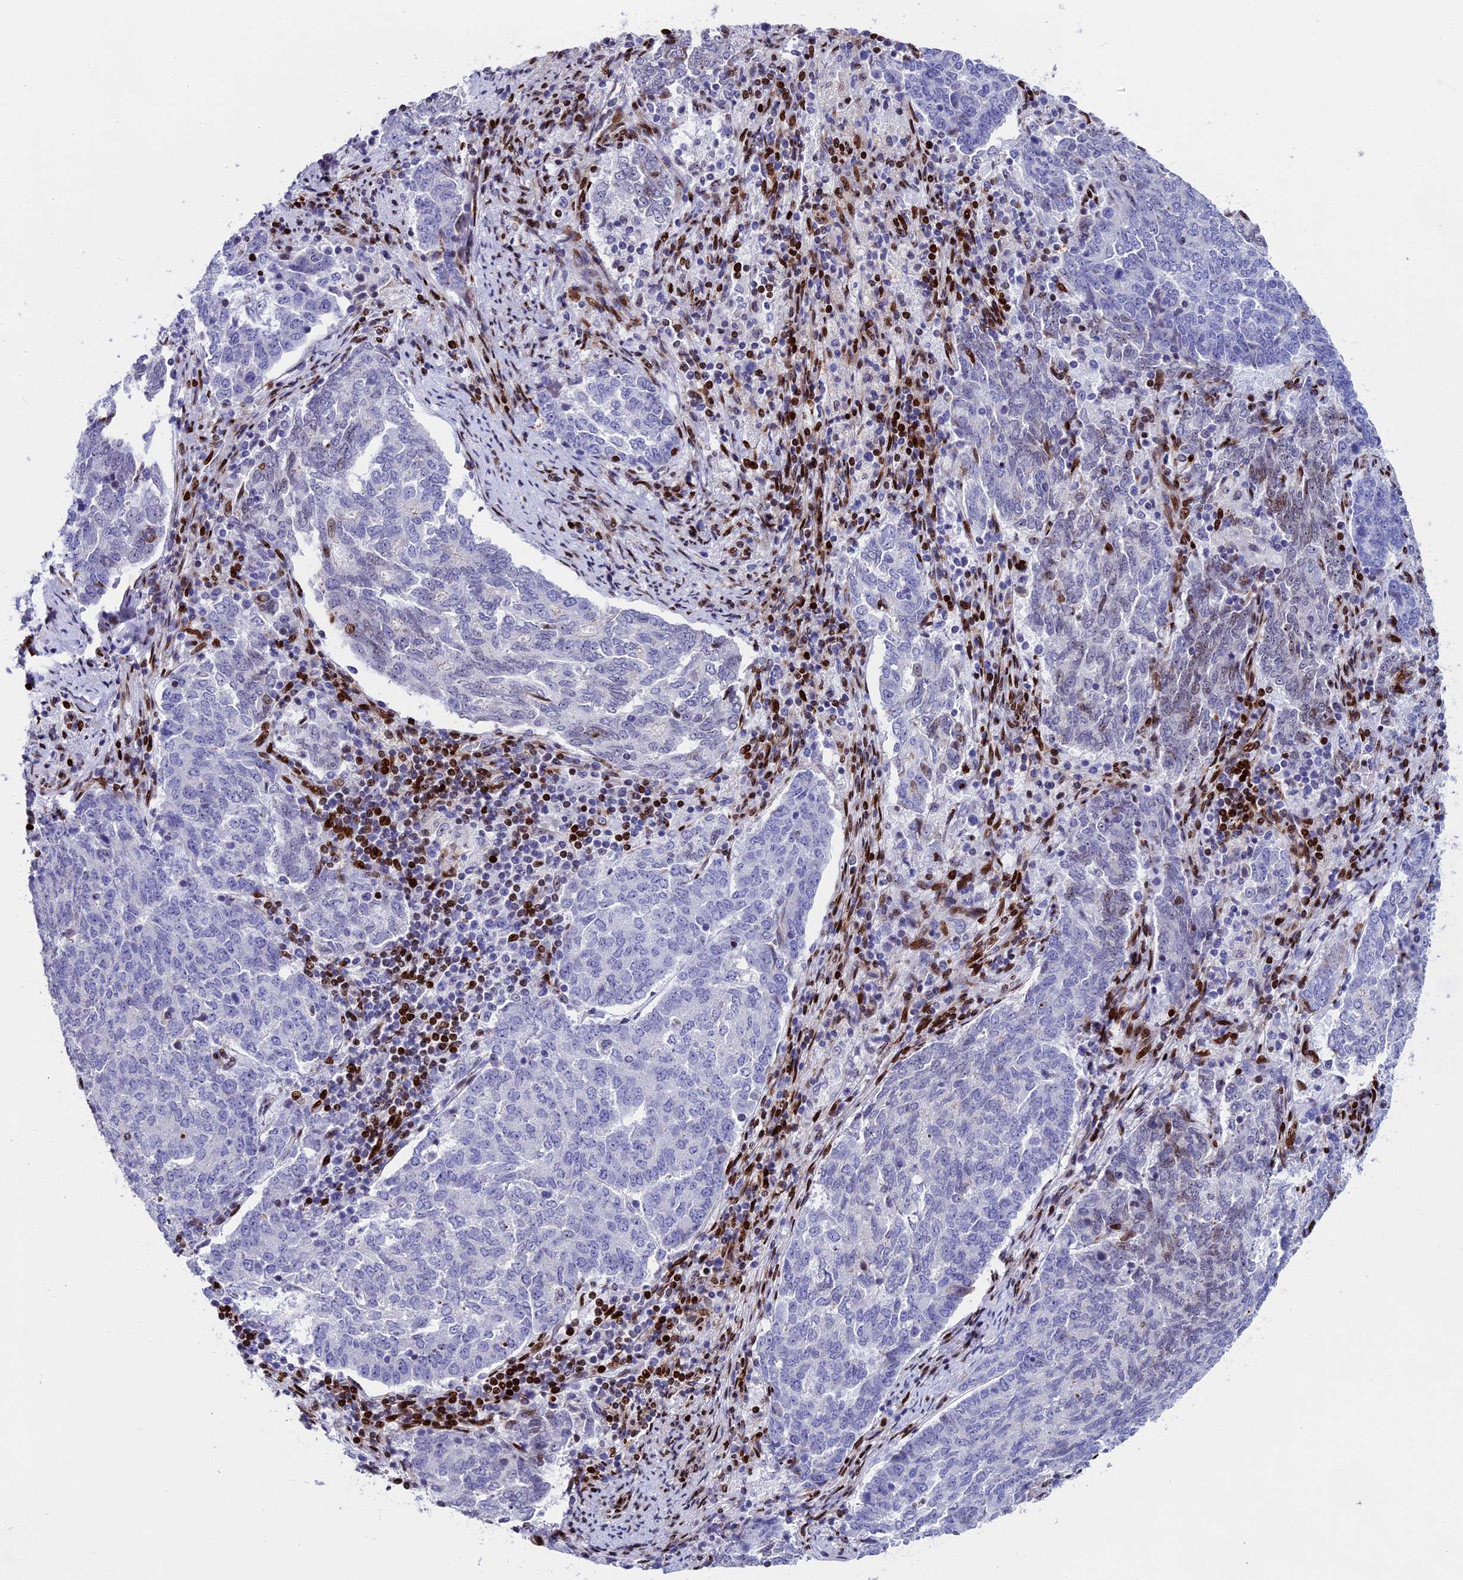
{"staining": {"intensity": "weak", "quantity": "<25%", "location": "nuclear"}, "tissue": "endometrial cancer", "cell_type": "Tumor cells", "image_type": "cancer", "snomed": [{"axis": "morphology", "description": "Adenocarcinoma, NOS"}, {"axis": "topography", "description": "Endometrium"}], "caption": "Tumor cells are negative for protein expression in human endometrial cancer.", "gene": "BTBD3", "patient": {"sex": "female", "age": 80}}